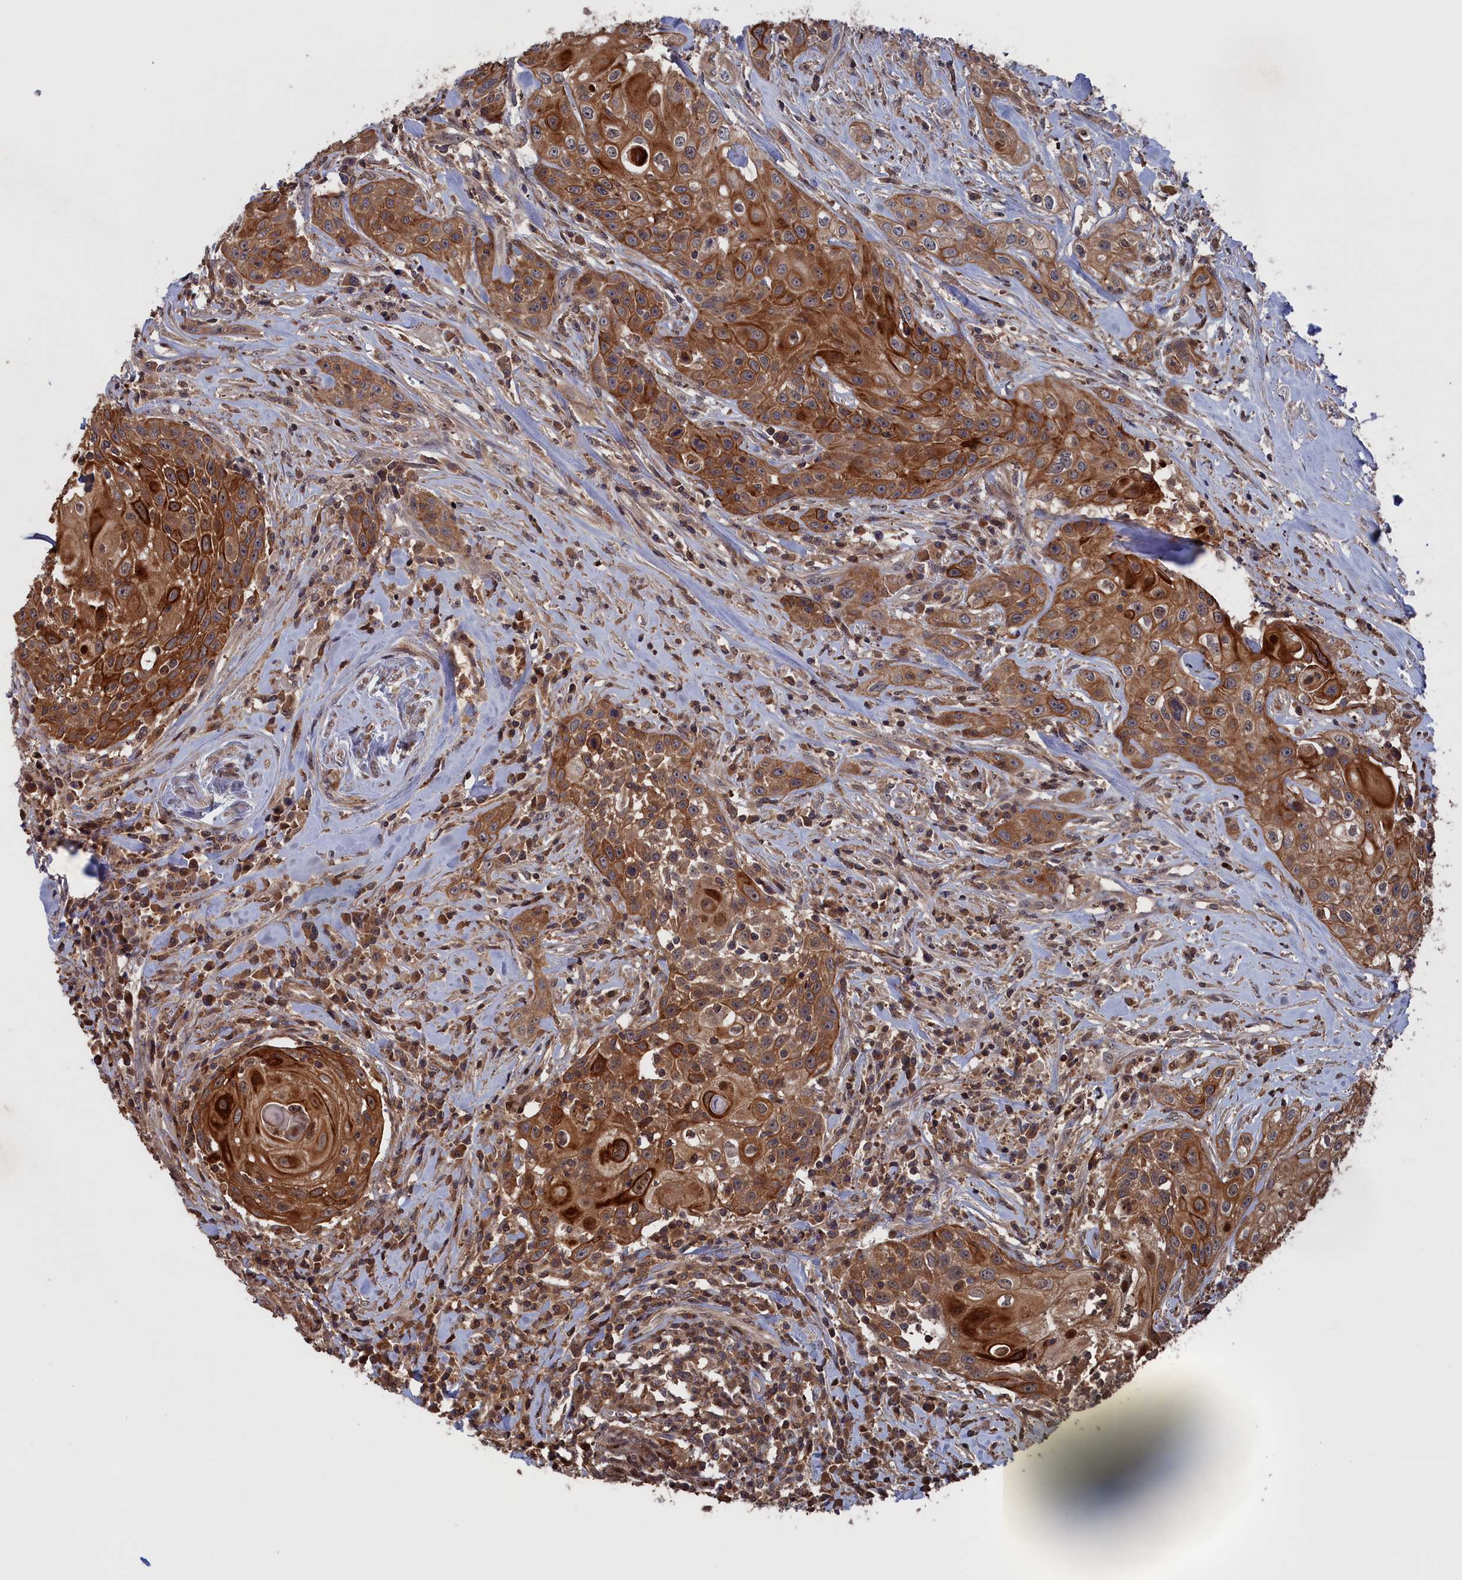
{"staining": {"intensity": "strong", "quantity": ">75%", "location": "cytoplasmic/membranous"}, "tissue": "head and neck cancer", "cell_type": "Tumor cells", "image_type": "cancer", "snomed": [{"axis": "morphology", "description": "Squamous cell carcinoma, NOS"}, {"axis": "topography", "description": "Oral tissue"}, {"axis": "topography", "description": "Head-Neck"}], "caption": "Tumor cells exhibit high levels of strong cytoplasmic/membranous expression in about >75% of cells in head and neck cancer (squamous cell carcinoma).", "gene": "PLA2G15", "patient": {"sex": "female", "age": 82}}